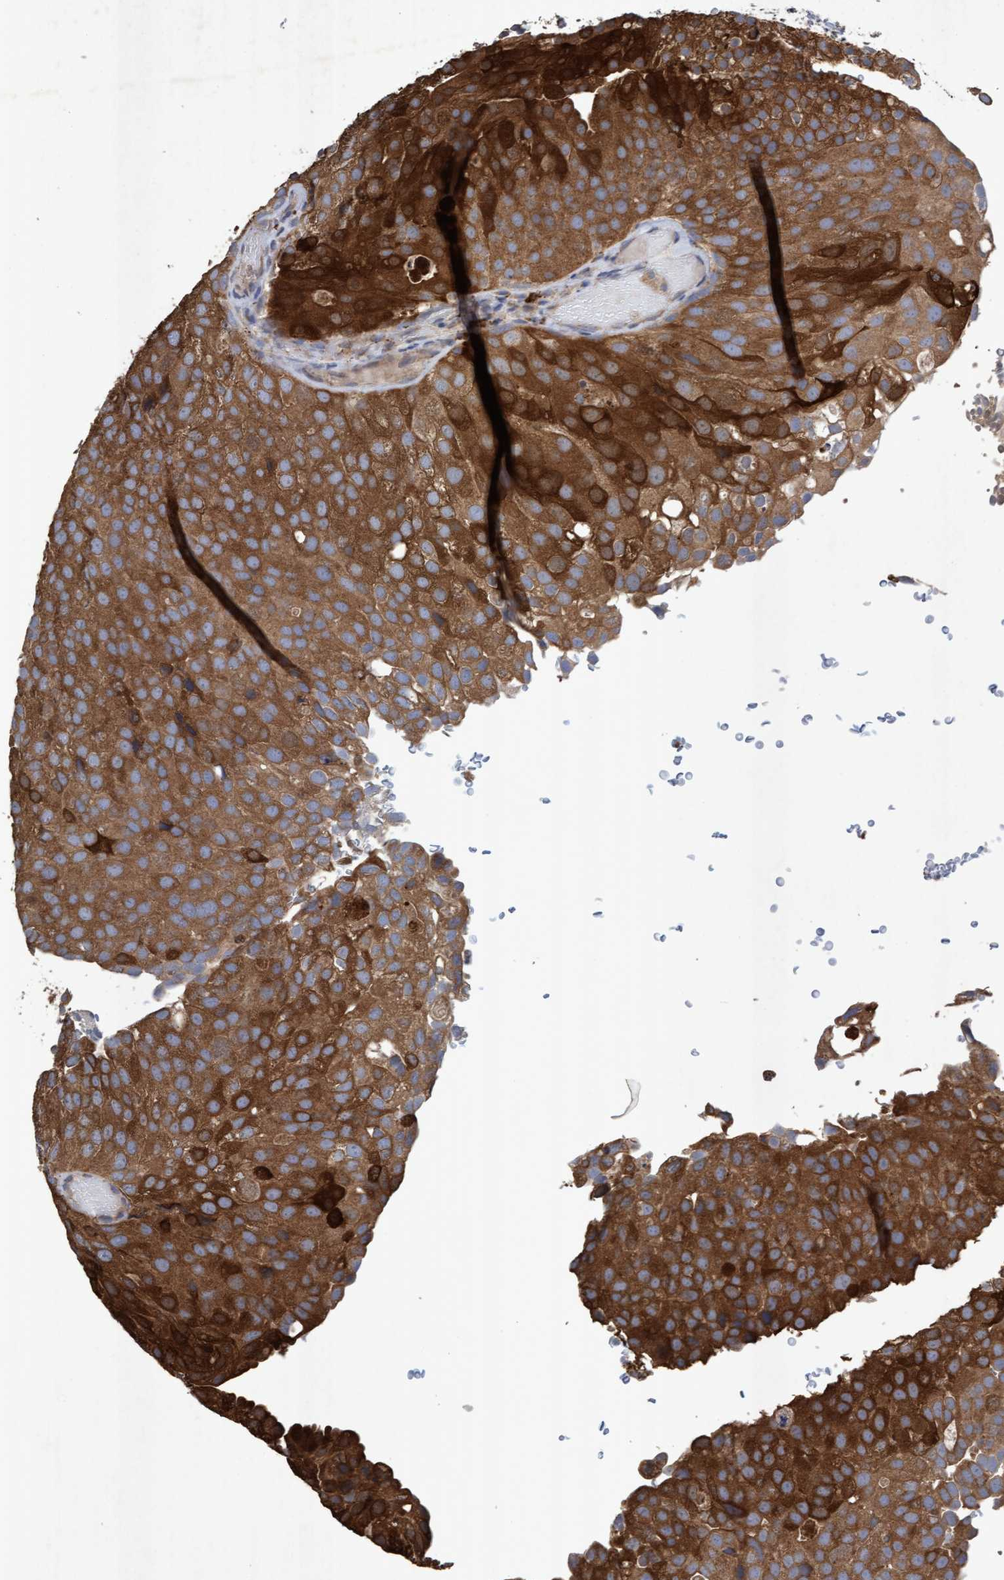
{"staining": {"intensity": "strong", "quantity": ">75%", "location": "cytoplasmic/membranous"}, "tissue": "urothelial cancer", "cell_type": "Tumor cells", "image_type": "cancer", "snomed": [{"axis": "morphology", "description": "Urothelial carcinoma, Low grade"}, {"axis": "topography", "description": "Urinary bladder"}], "caption": "Protein analysis of urothelial cancer tissue reveals strong cytoplasmic/membranous positivity in approximately >75% of tumor cells.", "gene": "ATPAF2", "patient": {"sex": "male", "age": 78}}